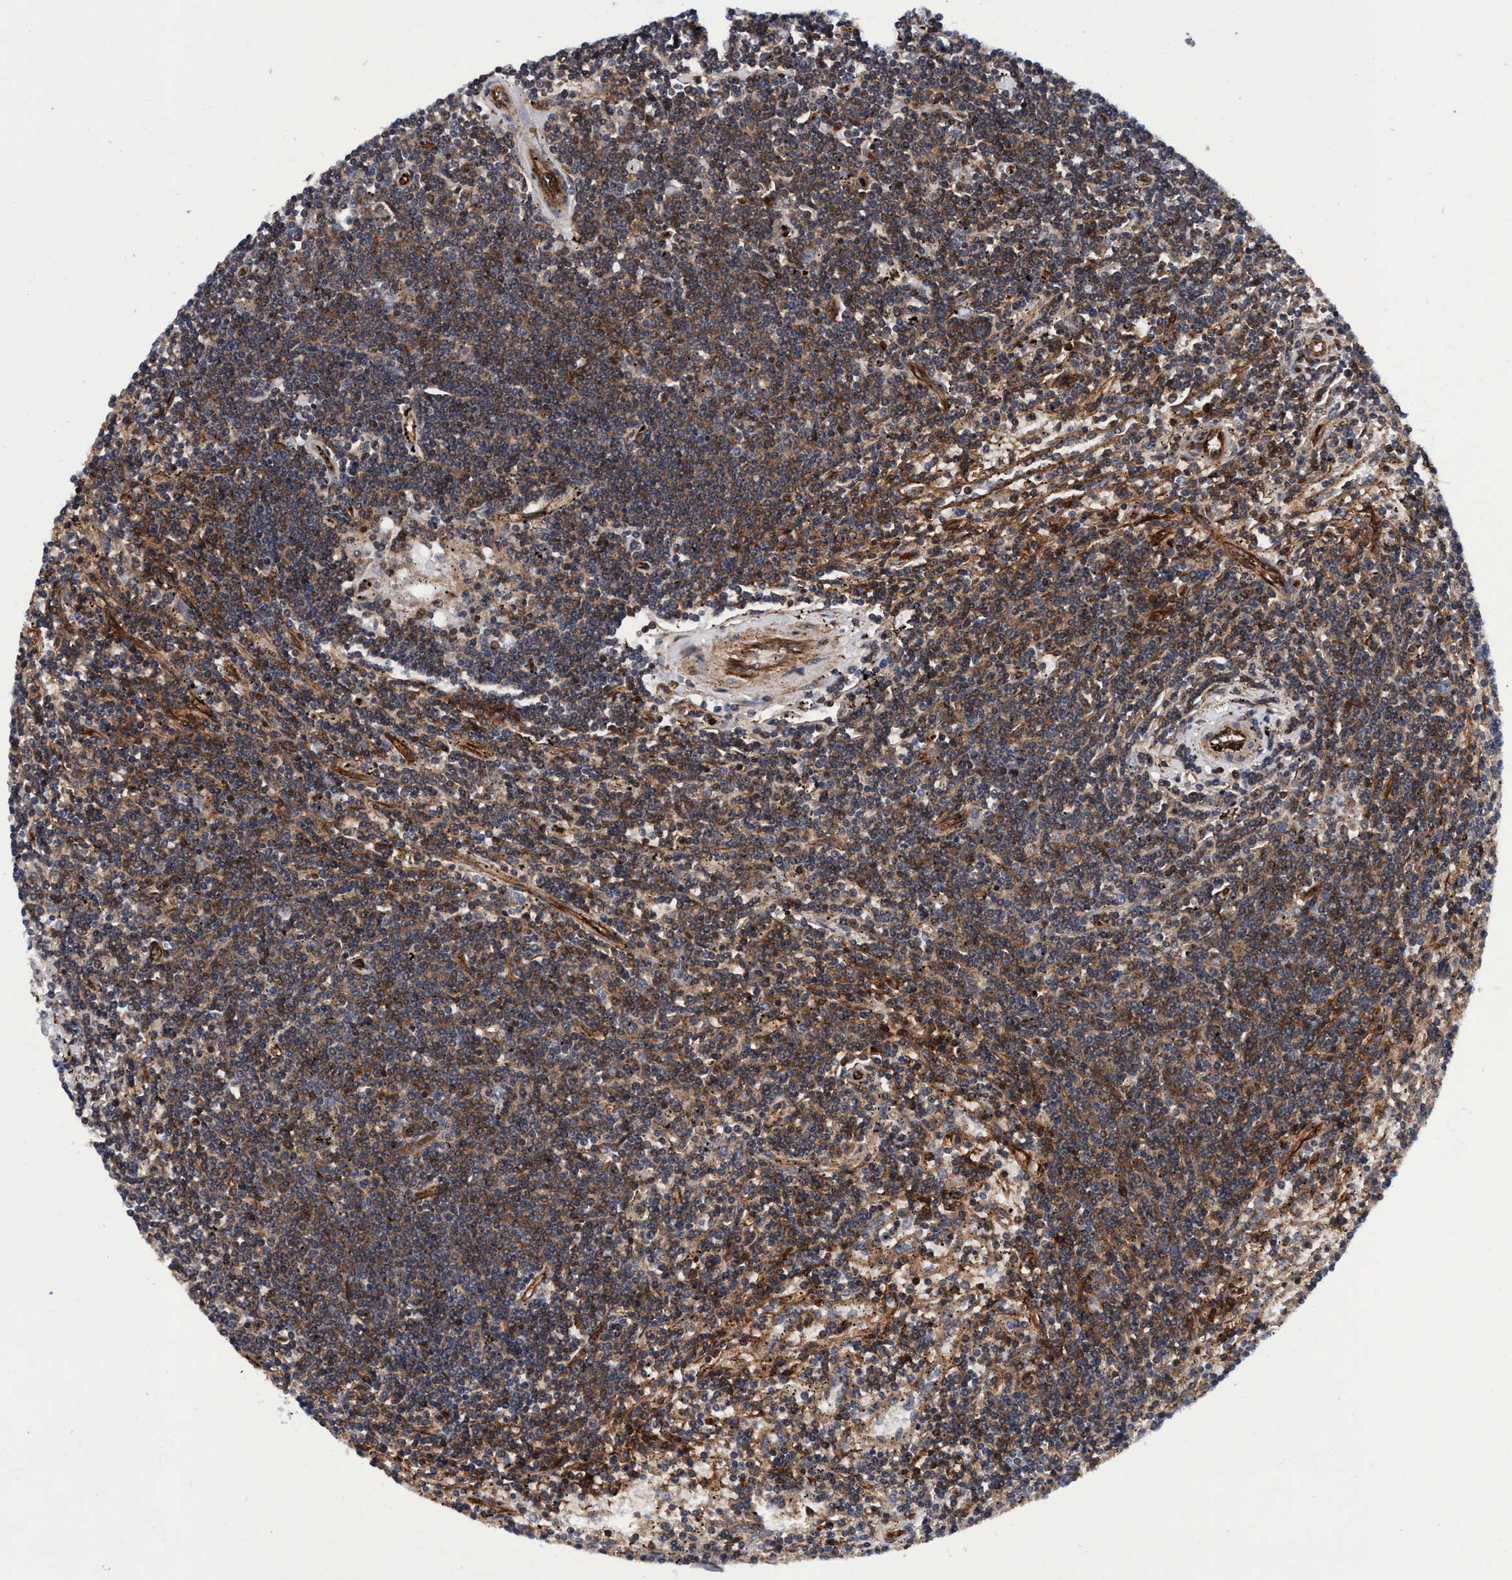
{"staining": {"intensity": "moderate", "quantity": ">75%", "location": "cytoplasmic/membranous"}, "tissue": "lymphoma", "cell_type": "Tumor cells", "image_type": "cancer", "snomed": [{"axis": "morphology", "description": "Malignant lymphoma, non-Hodgkin's type, Low grade"}, {"axis": "topography", "description": "Spleen"}], "caption": "There is medium levels of moderate cytoplasmic/membranous staining in tumor cells of lymphoma, as demonstrated by immunohistochemical staining (brown color).", "gene": "MCM3AP", "patient": {"sex": "male", "age": 76}}